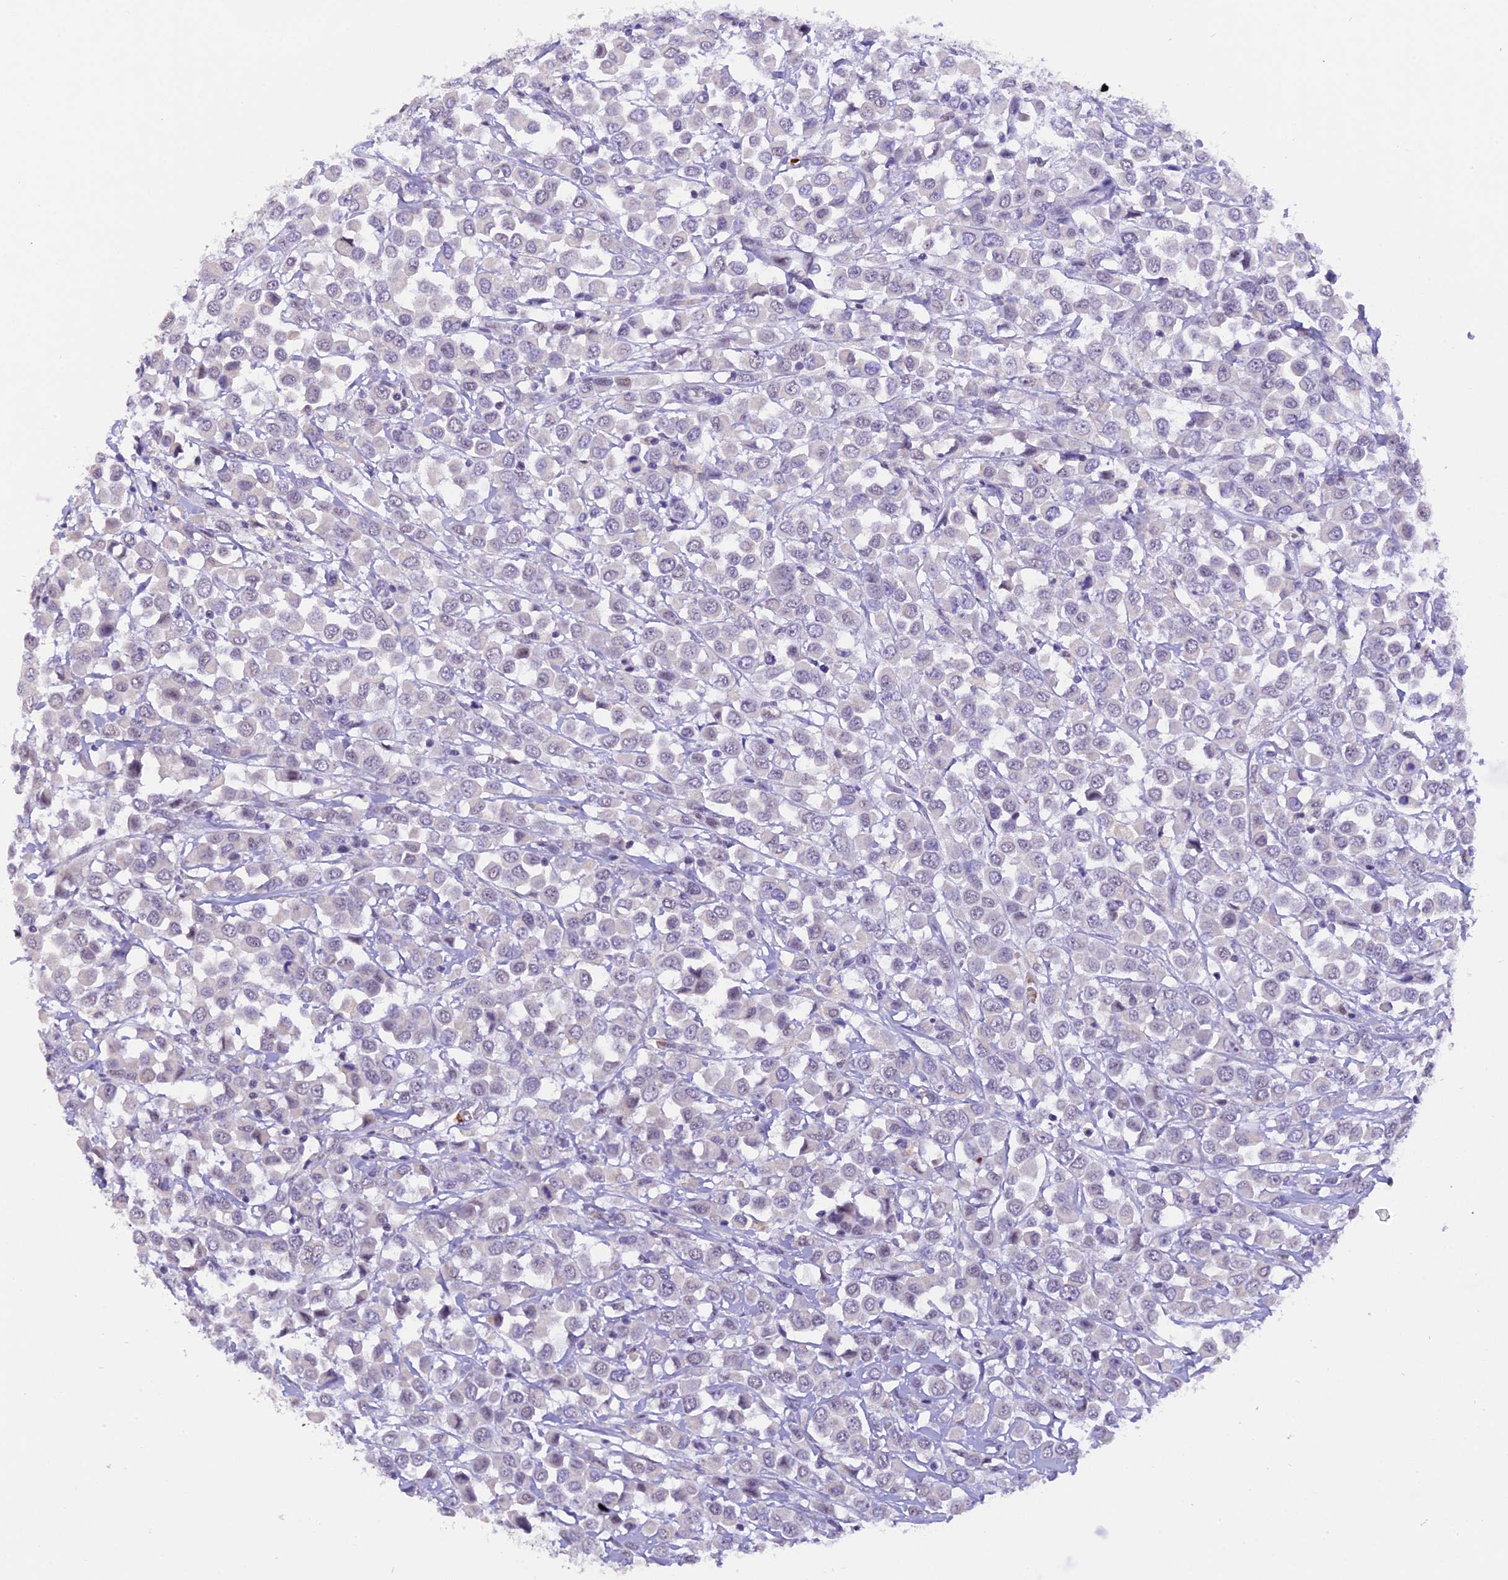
{"staining": {"intensity": "negative", "quantity": "none", "location": "none"}, "tissue": "breast cancer", "cell_type": "Tumor cells", "image_type": "cancer", "snomed": [{"axis": "morphology", "description": "Duct carcinoma"}, {"axis": "topography", "description": "Breast"}], "caption": "An immunohistochemistry (IHC) image of breast cancer is shown. There is no staining in tumor cells of breast cancer. Nuclei are stained in blue.", "gene": "AHSP", "patient": {"sex": "female", "age": 61}}